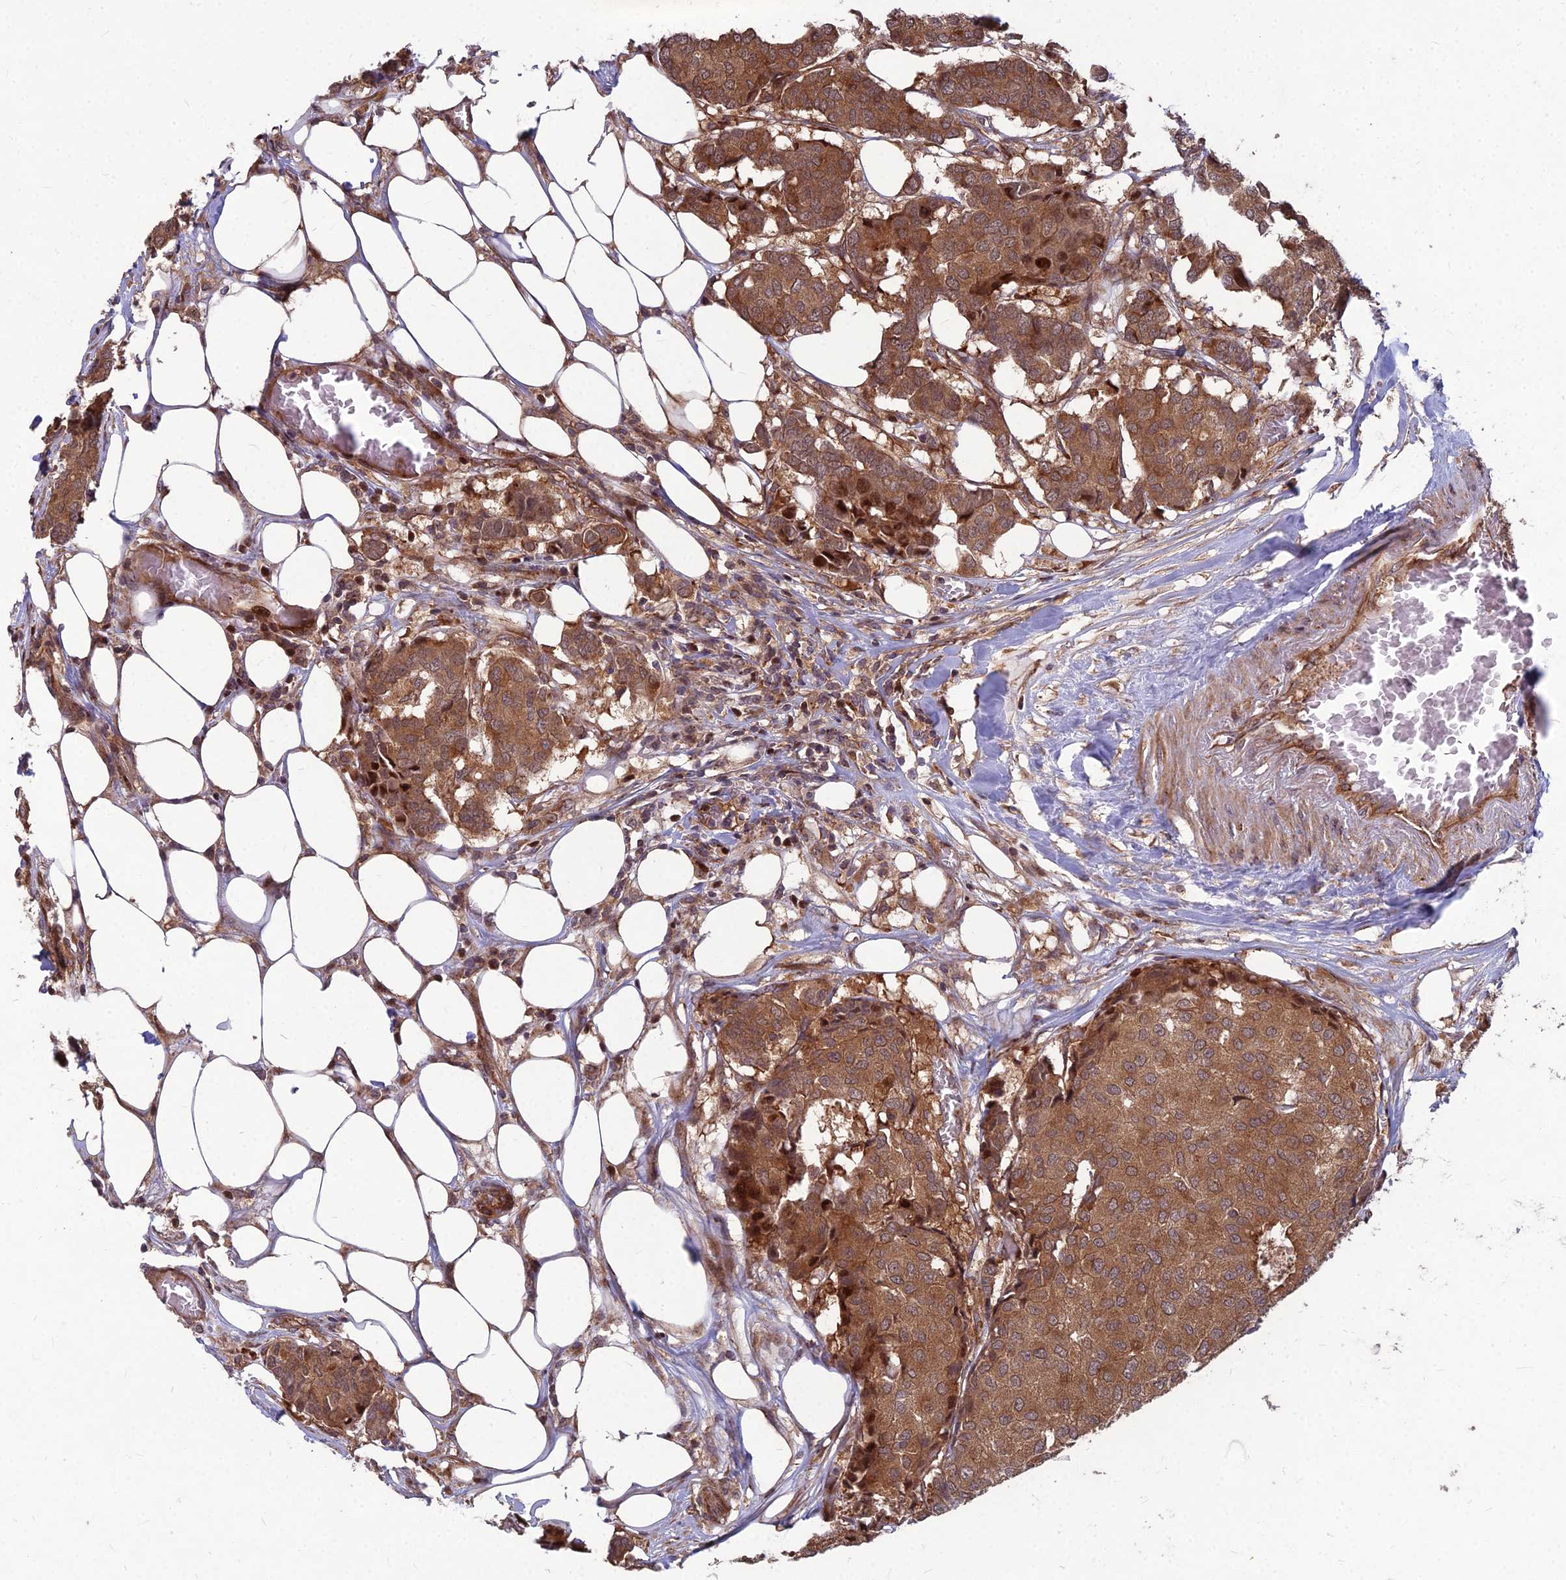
{"staining": {"intensity": "moderate", "quantity": ">75%", "location": "cytoplasmic/membranous"}, "tissue": "breast cancer", "cell_type": "Tumor cells", "image_type": "cancer", "snomed": [{"axis": "morphology", "description": "Duct carcinoma"}, {"axis": "topography", "description": "Breast"}], "caption": "This is an image of immunohistochemistry staining of breast cancer (infiltrating ductal carcinoma), which shows moderate expression in the cytoplasmic/membranous of tumor cells.", "gene": "MFSD8", "patient": {"sex": "female", "age": 75}}